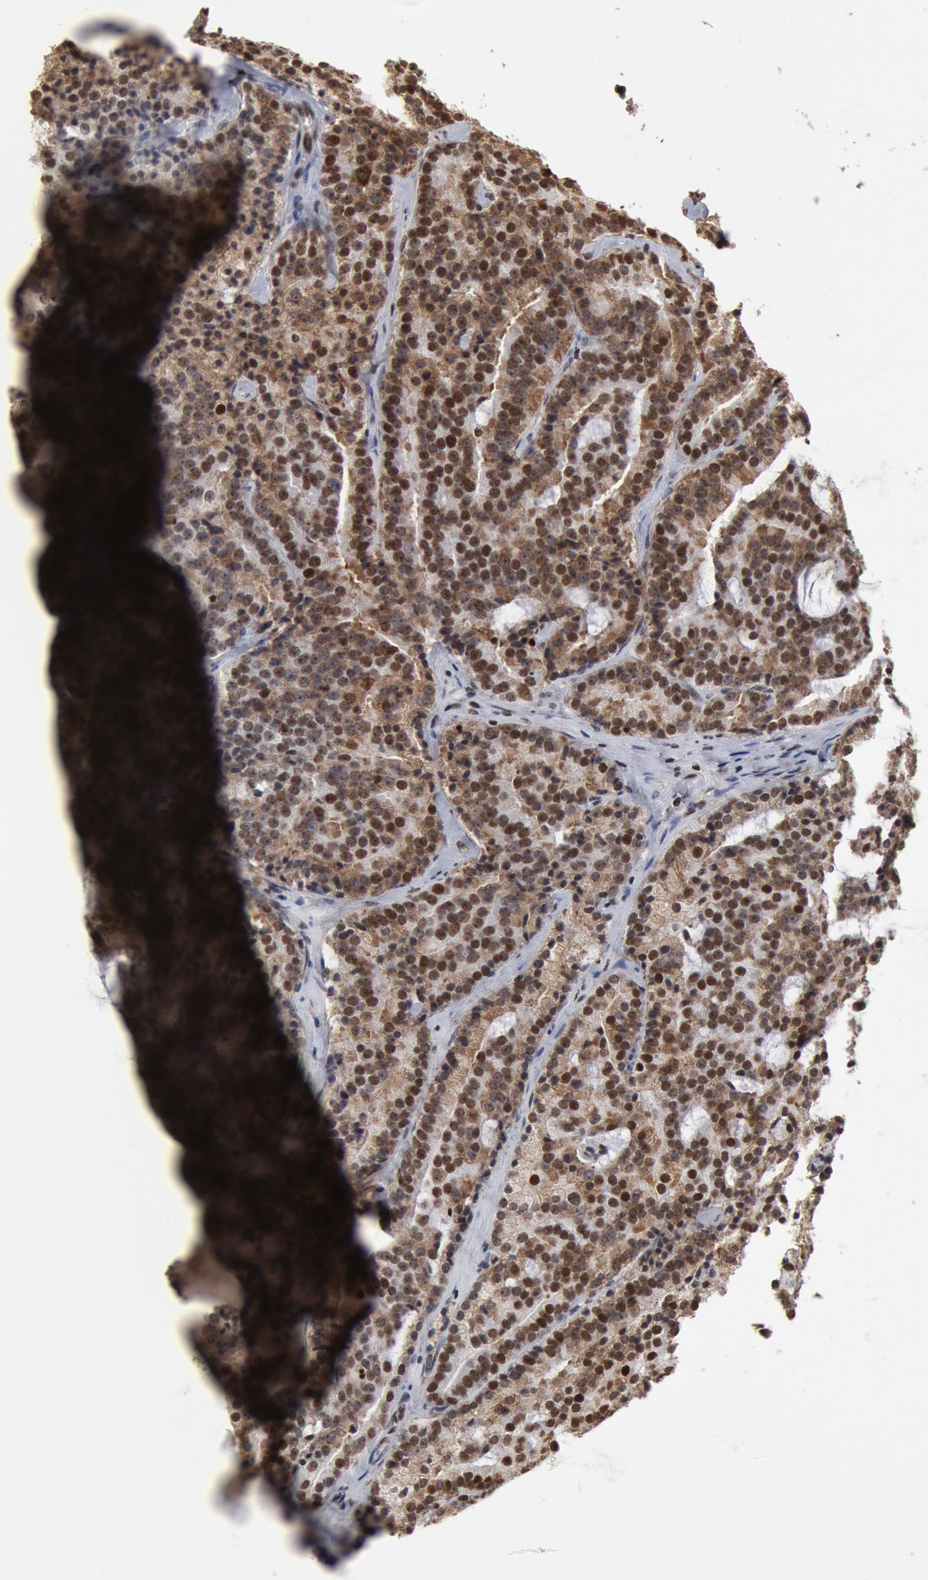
{"staining": {"intensity": "strong", "quantity": ">75%", "location": "nuclear"}, "tissue": "prostate cancer", "cell_type": "Tumor cells", "image_type": "cancer", "snomed": [{"axis": "morphology", "description": "Adenocarcinoma, Medium grade"}, {"axis": "topography", "description": "Prostate"}], "caption": "Human prostate cancer (adenocarcinoma (medium-grade)) stained for a protein (brown) reveals strong nuclear positive expression in about >75% of tumor cells.", "gene": "SUB1", "patient": {"sex": "male", "age": 65}}